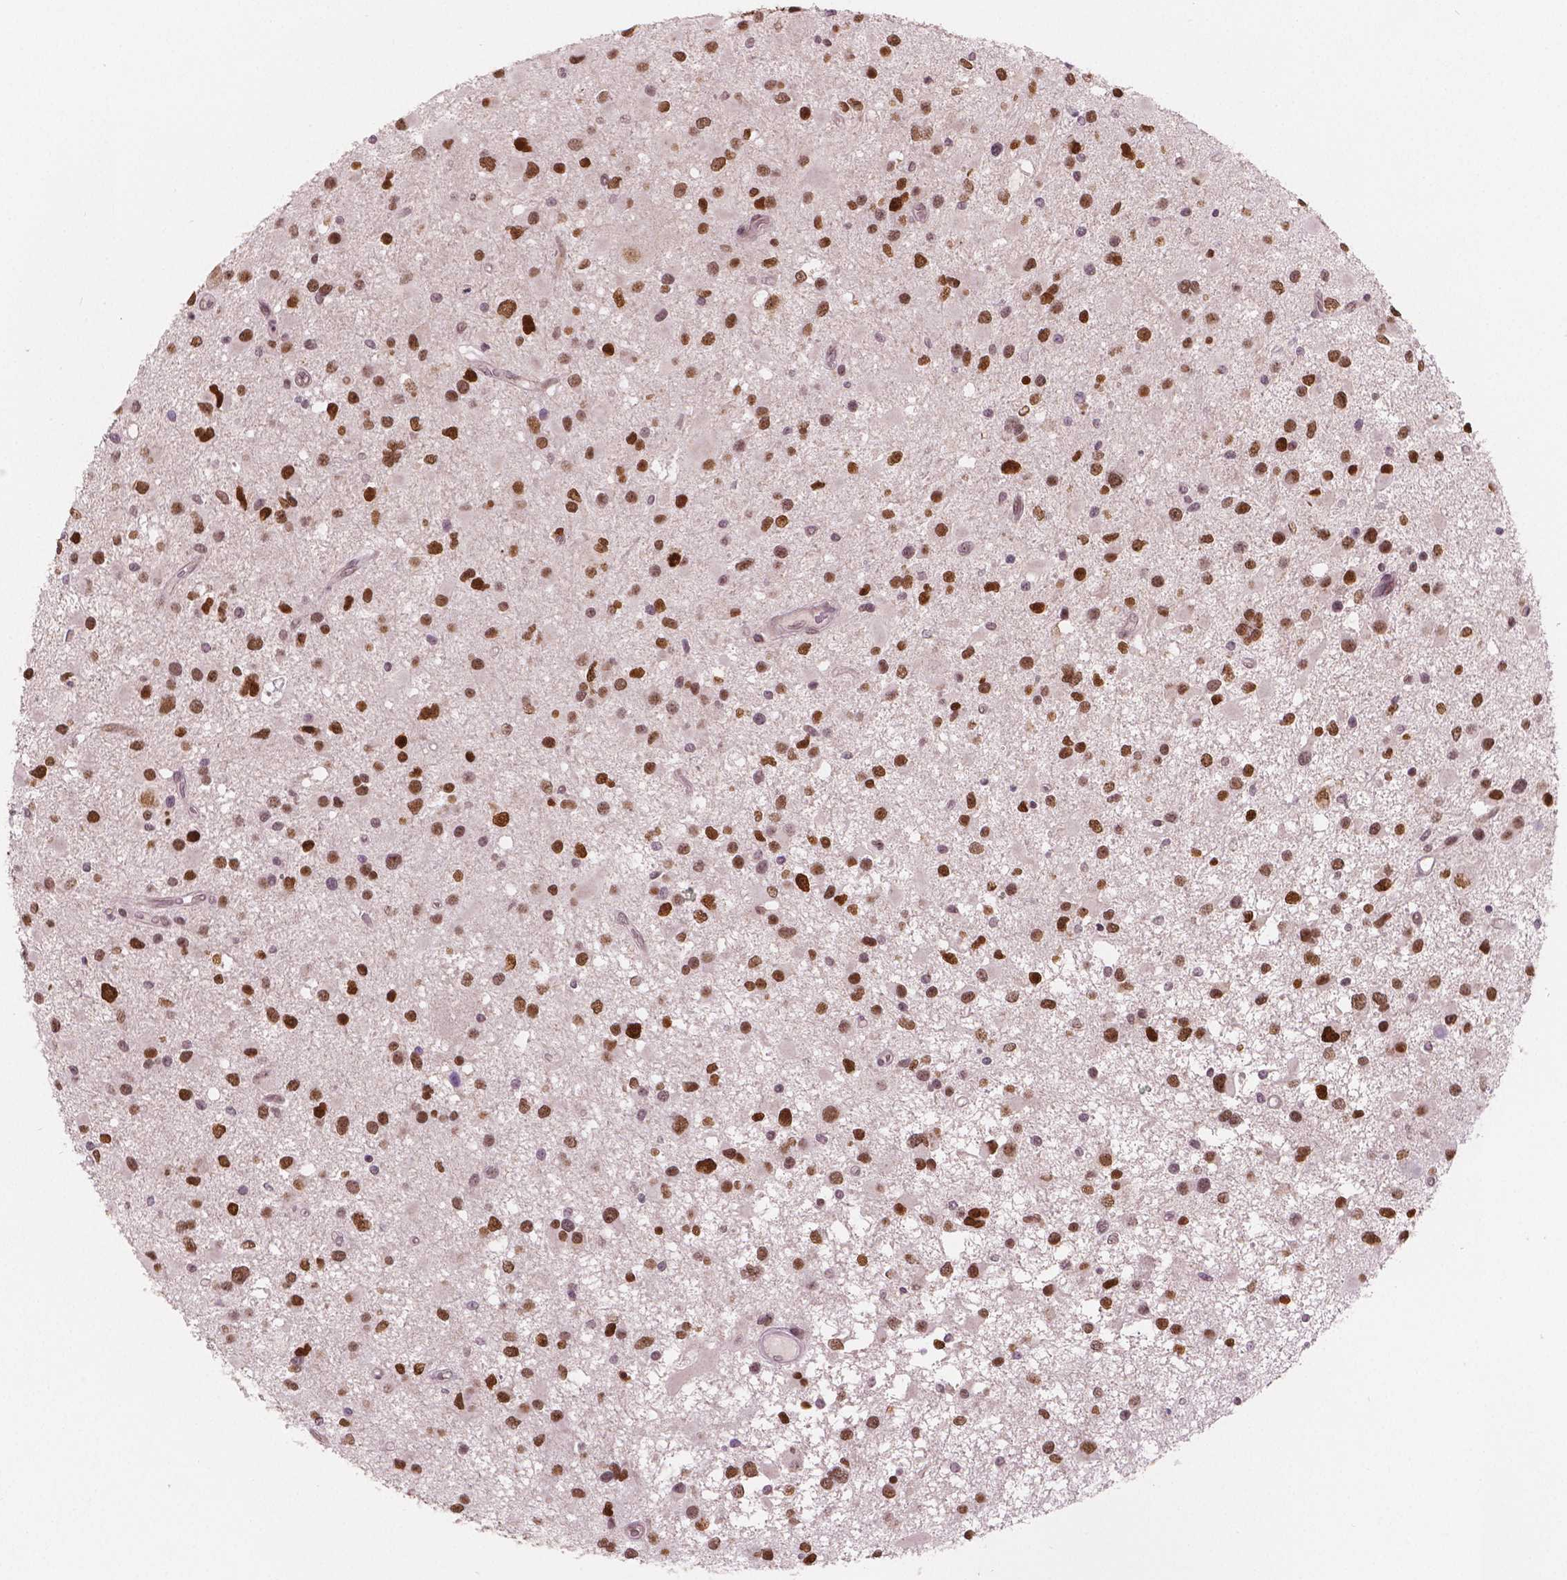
{"staining": {"intensity": "strong", "quantity": ">75%", "location": "nuclear"}, "tissue": "glioma", "cell_type": "Tumor cells", "image_type": "cancer", "snomed": [{"axis": "morphology", "description": "Glioma, malignant, Low grade"}, {"axis": "topography", "description": "Brain"}], "caption": "A high-resolution histopathology image shows immunohistochemistry (IHC) staining of glioma, which displays strong nuclear staining in approximately >75% of tumor cells.", "gene": "NSD2", "patient": {"sex": "female", "age": 32}}